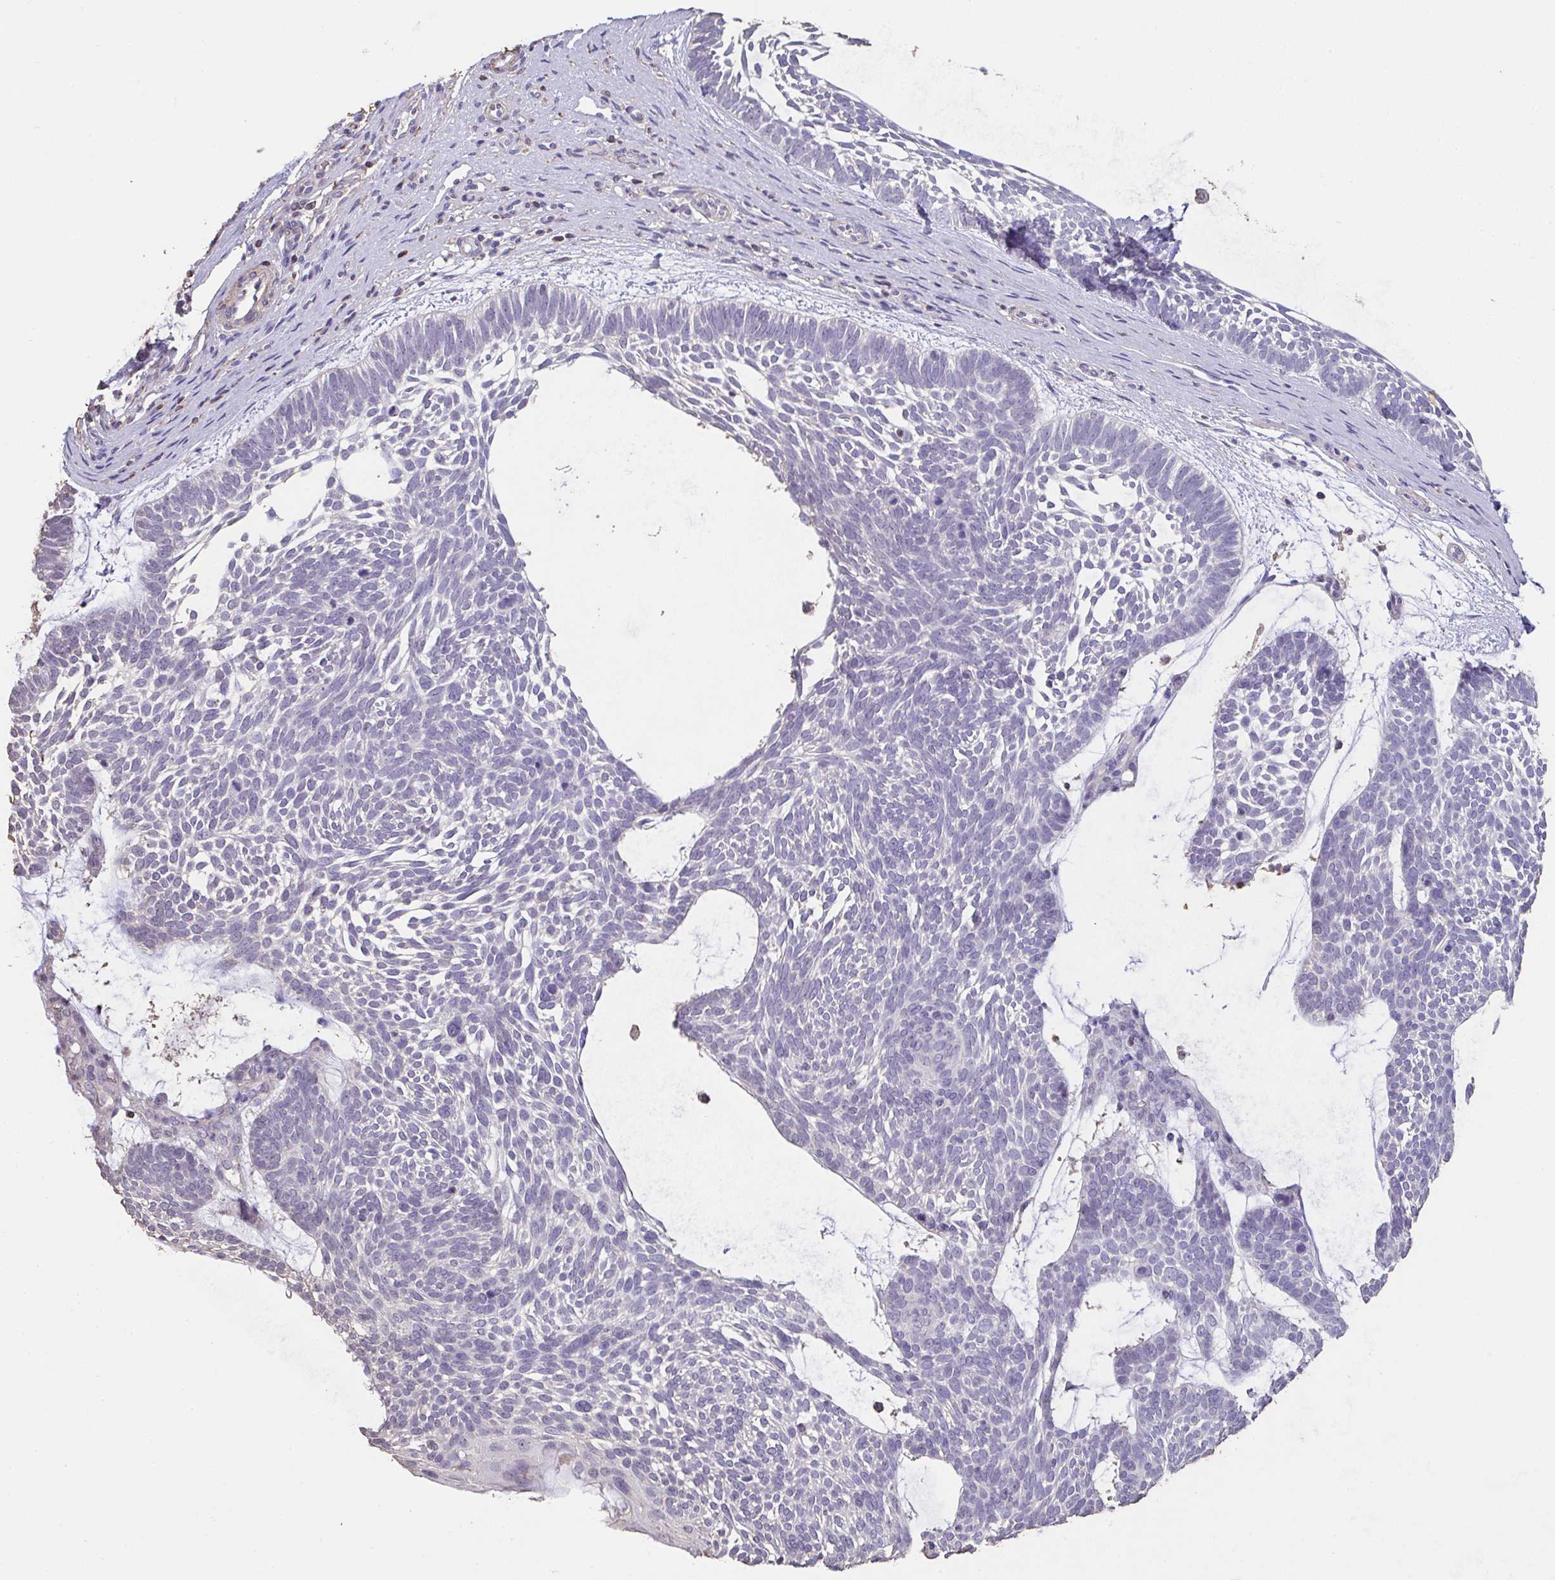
{"staining": {"intensity": "negative", "quantity": "none", "location": "none"}, "tissue": "skin cancer", "cell_type": "Tumor cells", "image_type": "cancer", "snomed": [{"axis": "morphology", "description": "Basal cell carcinoma"}, {"axis": "topography", "description": "Skin"}, {"axis": "topography", "description": "Skin of face"}], "caption": "Tumor cells are negative for protein expression in human skin cancer.", "gene": "IL23R", "patient": {"sex": "male", "age": 83}}